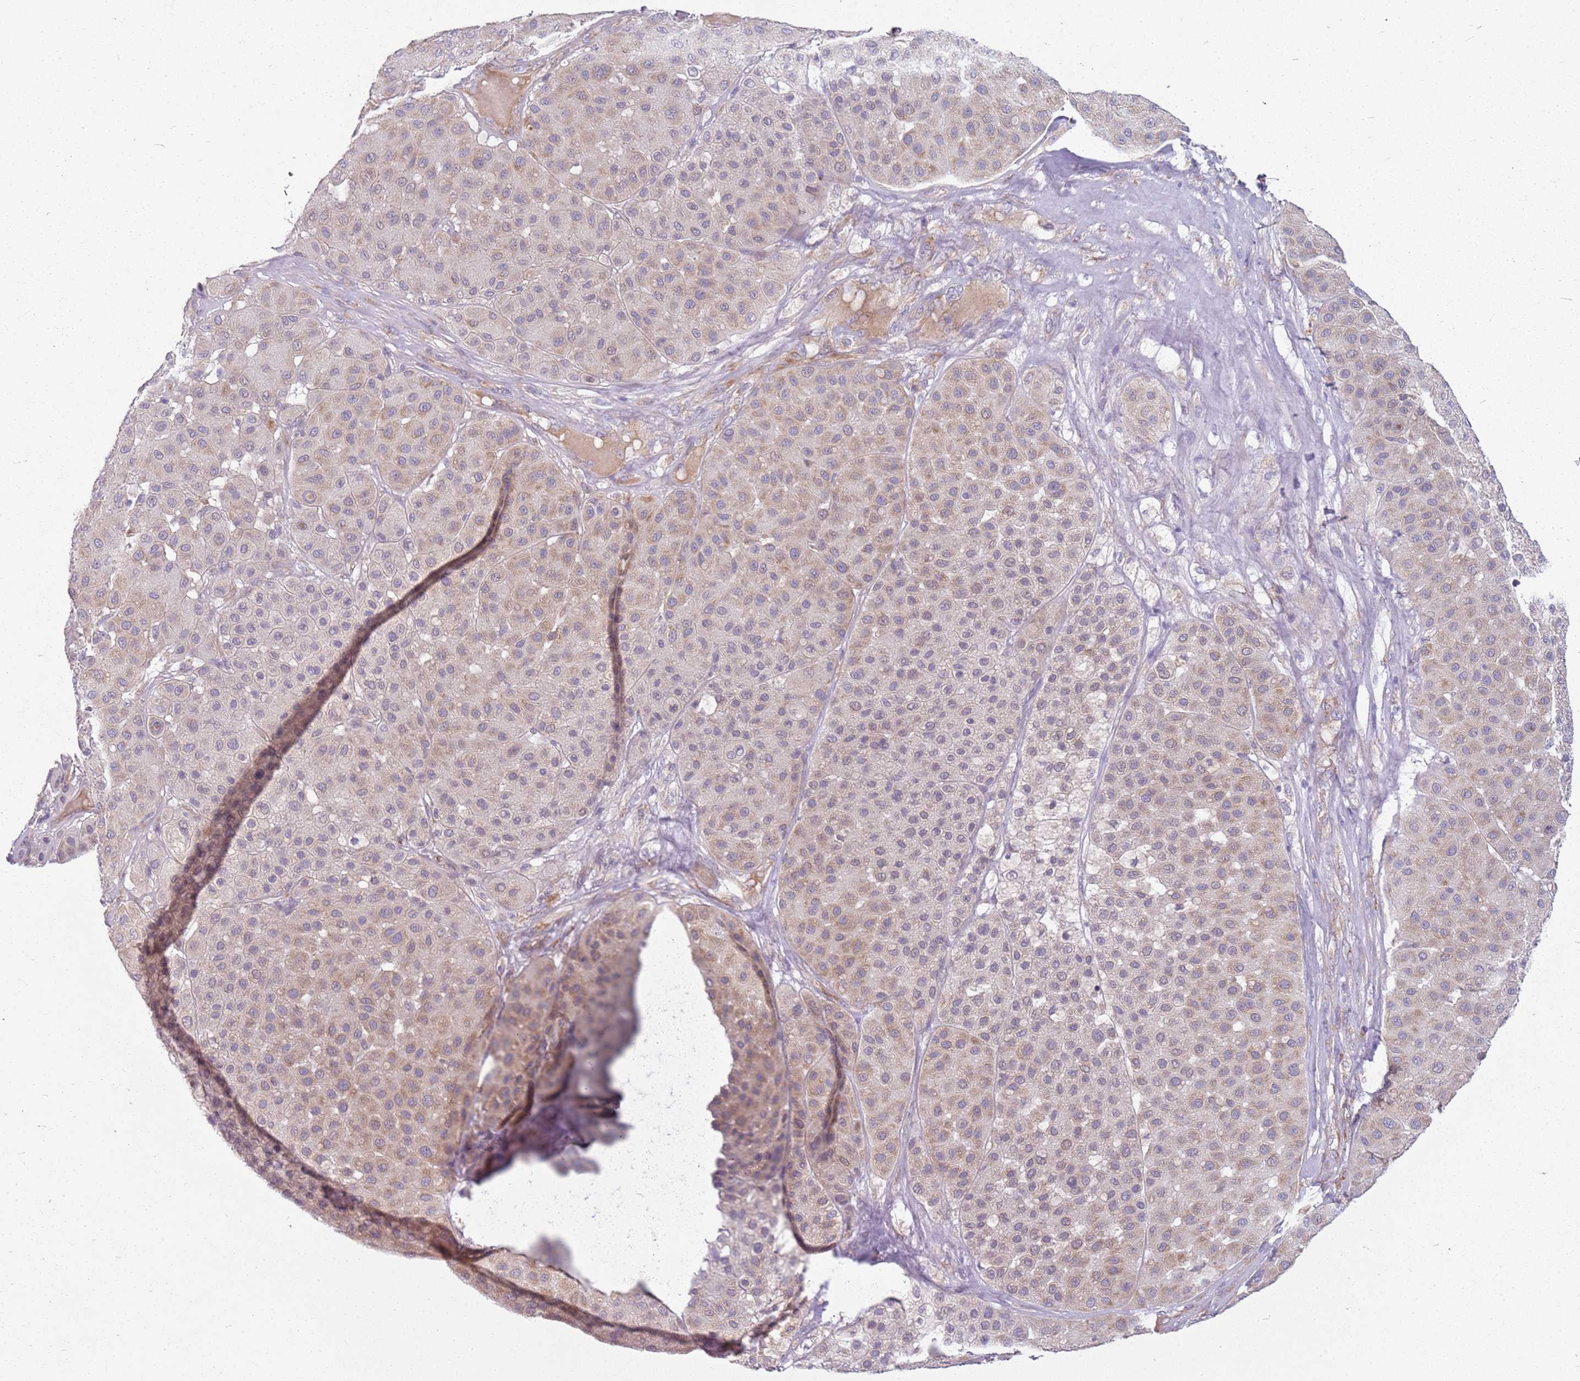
{"staining": {"intensity": "weak", "quantity": "25%-75%", "location": "cytoplasmic/membranous"}, "tissue": "melanoma", "cell_type": "Tumor cells", "image_type": "cancer", "snomed": [{"axis": "morphology", "description": "Malignant melanoma, Metastatic site"}, {"axis": "topography", "description": "Smooth muscle"}], "caption": "There is low levels of weak cytoplasmic/membranous staining in tumor cells of malignant melanoma (metastatic site), as demonstrated by immunohistochemical staining (brown color).", "gene": "RPS28", "patient": {"sex": "male", "age": 41}}